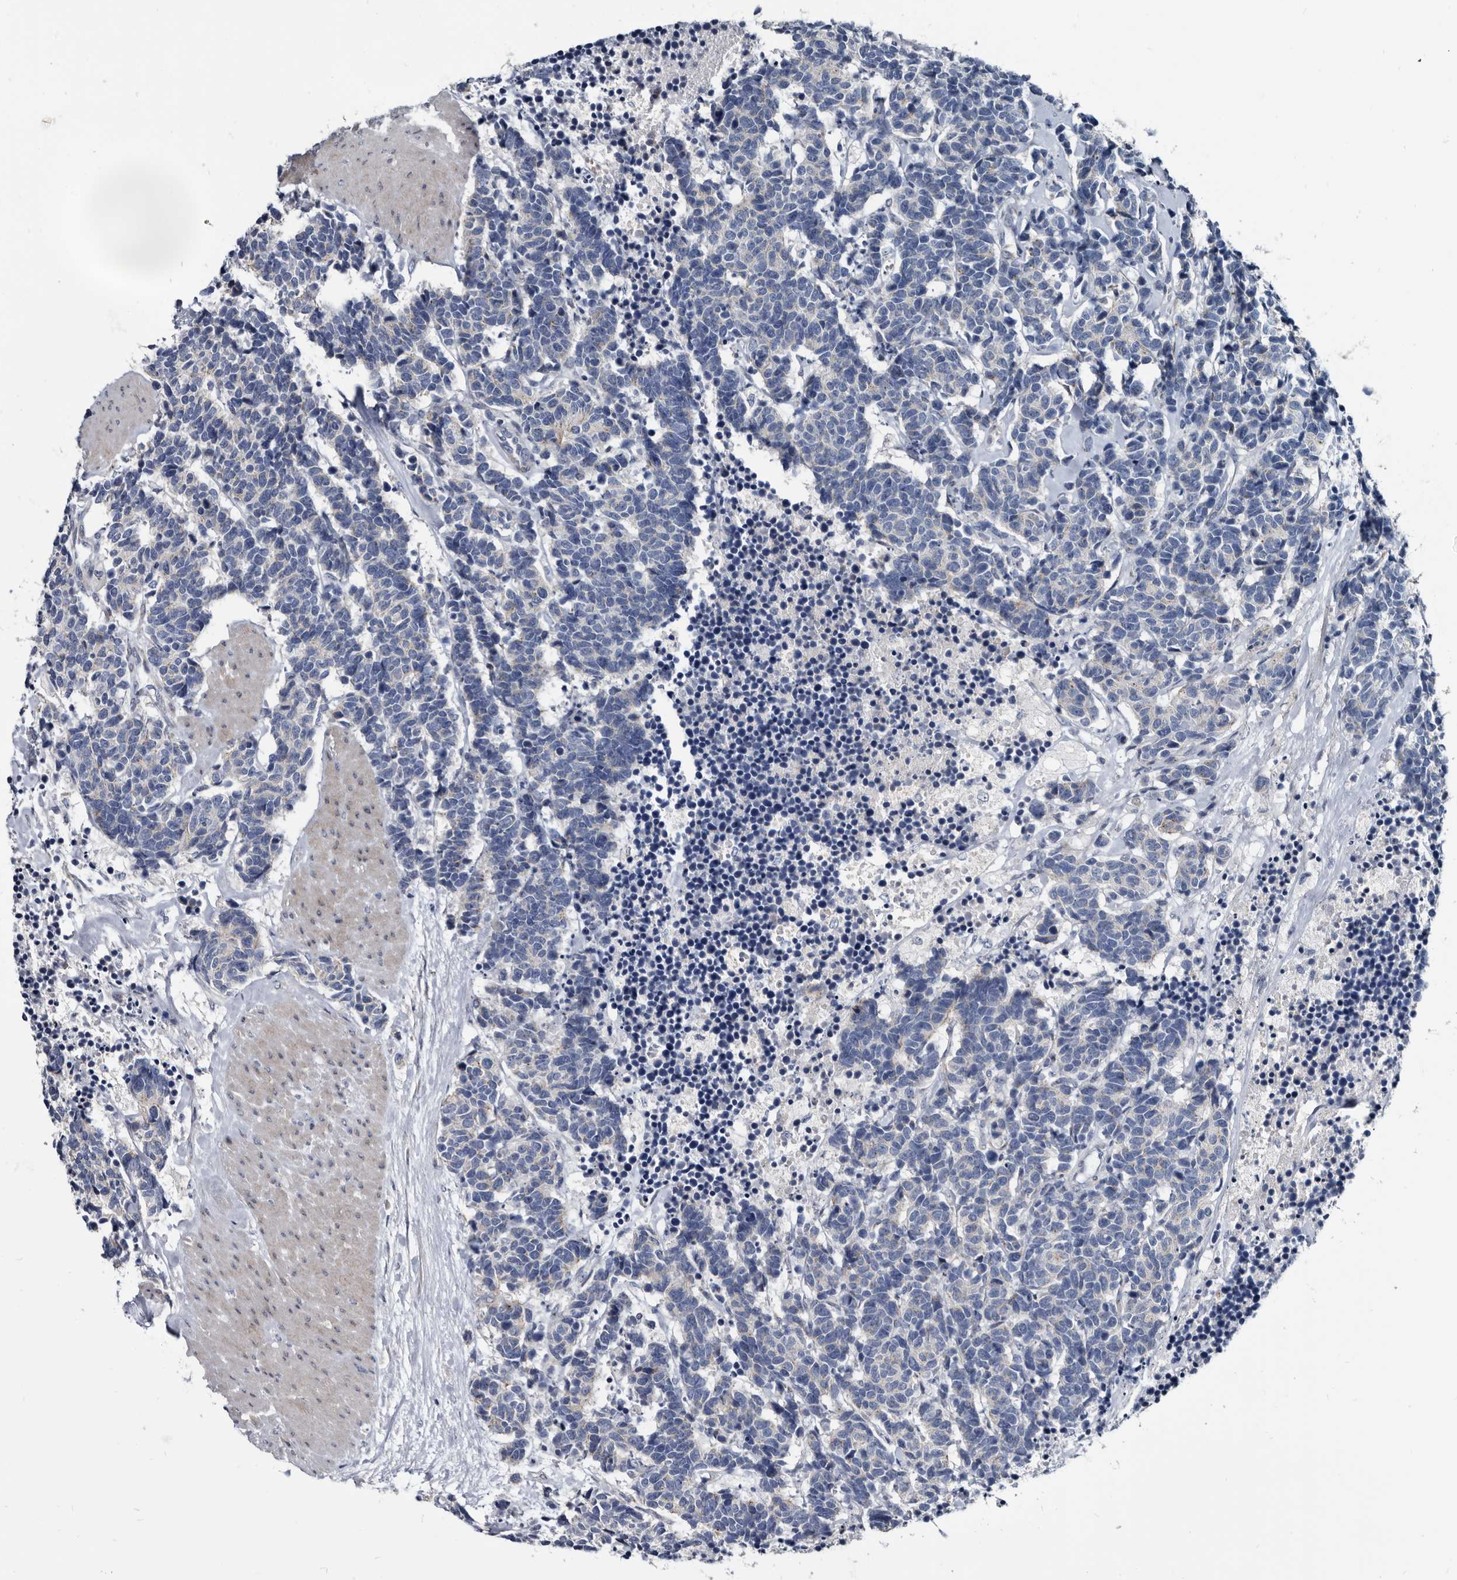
{"staining": {"intensity": "negative", "quantity": "none", "location": "none"}, "tissue": "carcinoid", "cell_type": "Tumor cells", "image_type": "cancer", "snomed": [{"axis": "morphology", "description": "Carcinoma, NOS"}, {"axis": "morphology", "description": "Carcinoid, malignant, NOS"}, {"axis": "topography", "description": "Urinary bladder"}], "caption": "A high-resolution micrograph shows immunohistochemistry staining of carcinoid, which displays no significant positivity in tumor cells.", "gene": "PRSS8", "patient": {"sex": "male", "age": 57}}